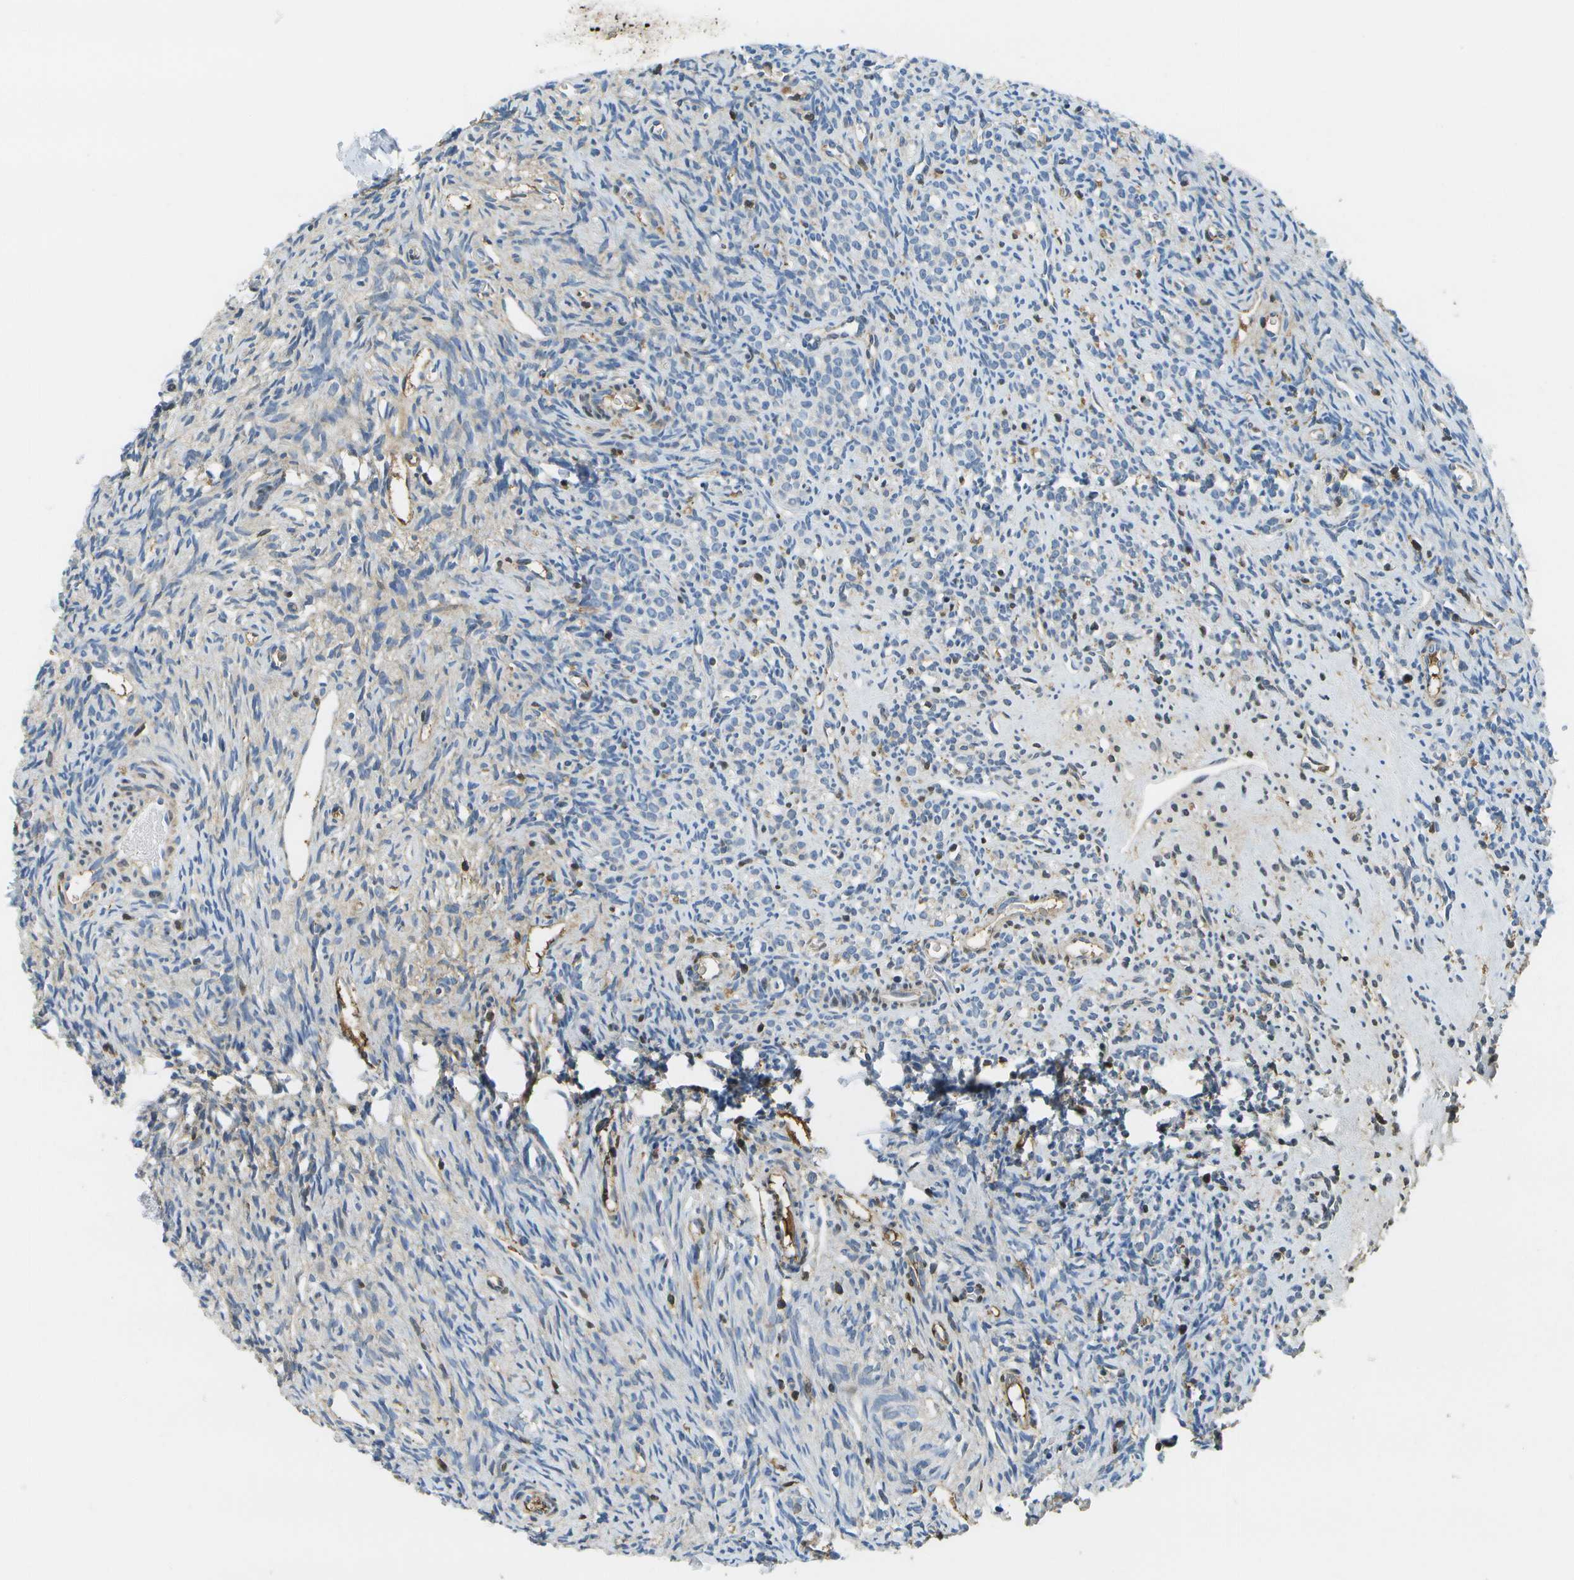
{"staining": {"intensity": "negative", "quantity": "none", "location": "none"}, "tissue": "ovary", "cell_type": "Ovarian stroma cells", "image_type": "normal", "snomed": [{"axis": "morphology", "description": "Normal tissue, NOS"}, {"axis": "topography", "description": "Ovary"}], "caption": "Ovary stained for a protein using IHC exhibits no staining ovarian stroma cells.", "gene": "SERPINA1", "patient": {"sex": "female", "age": 33}}